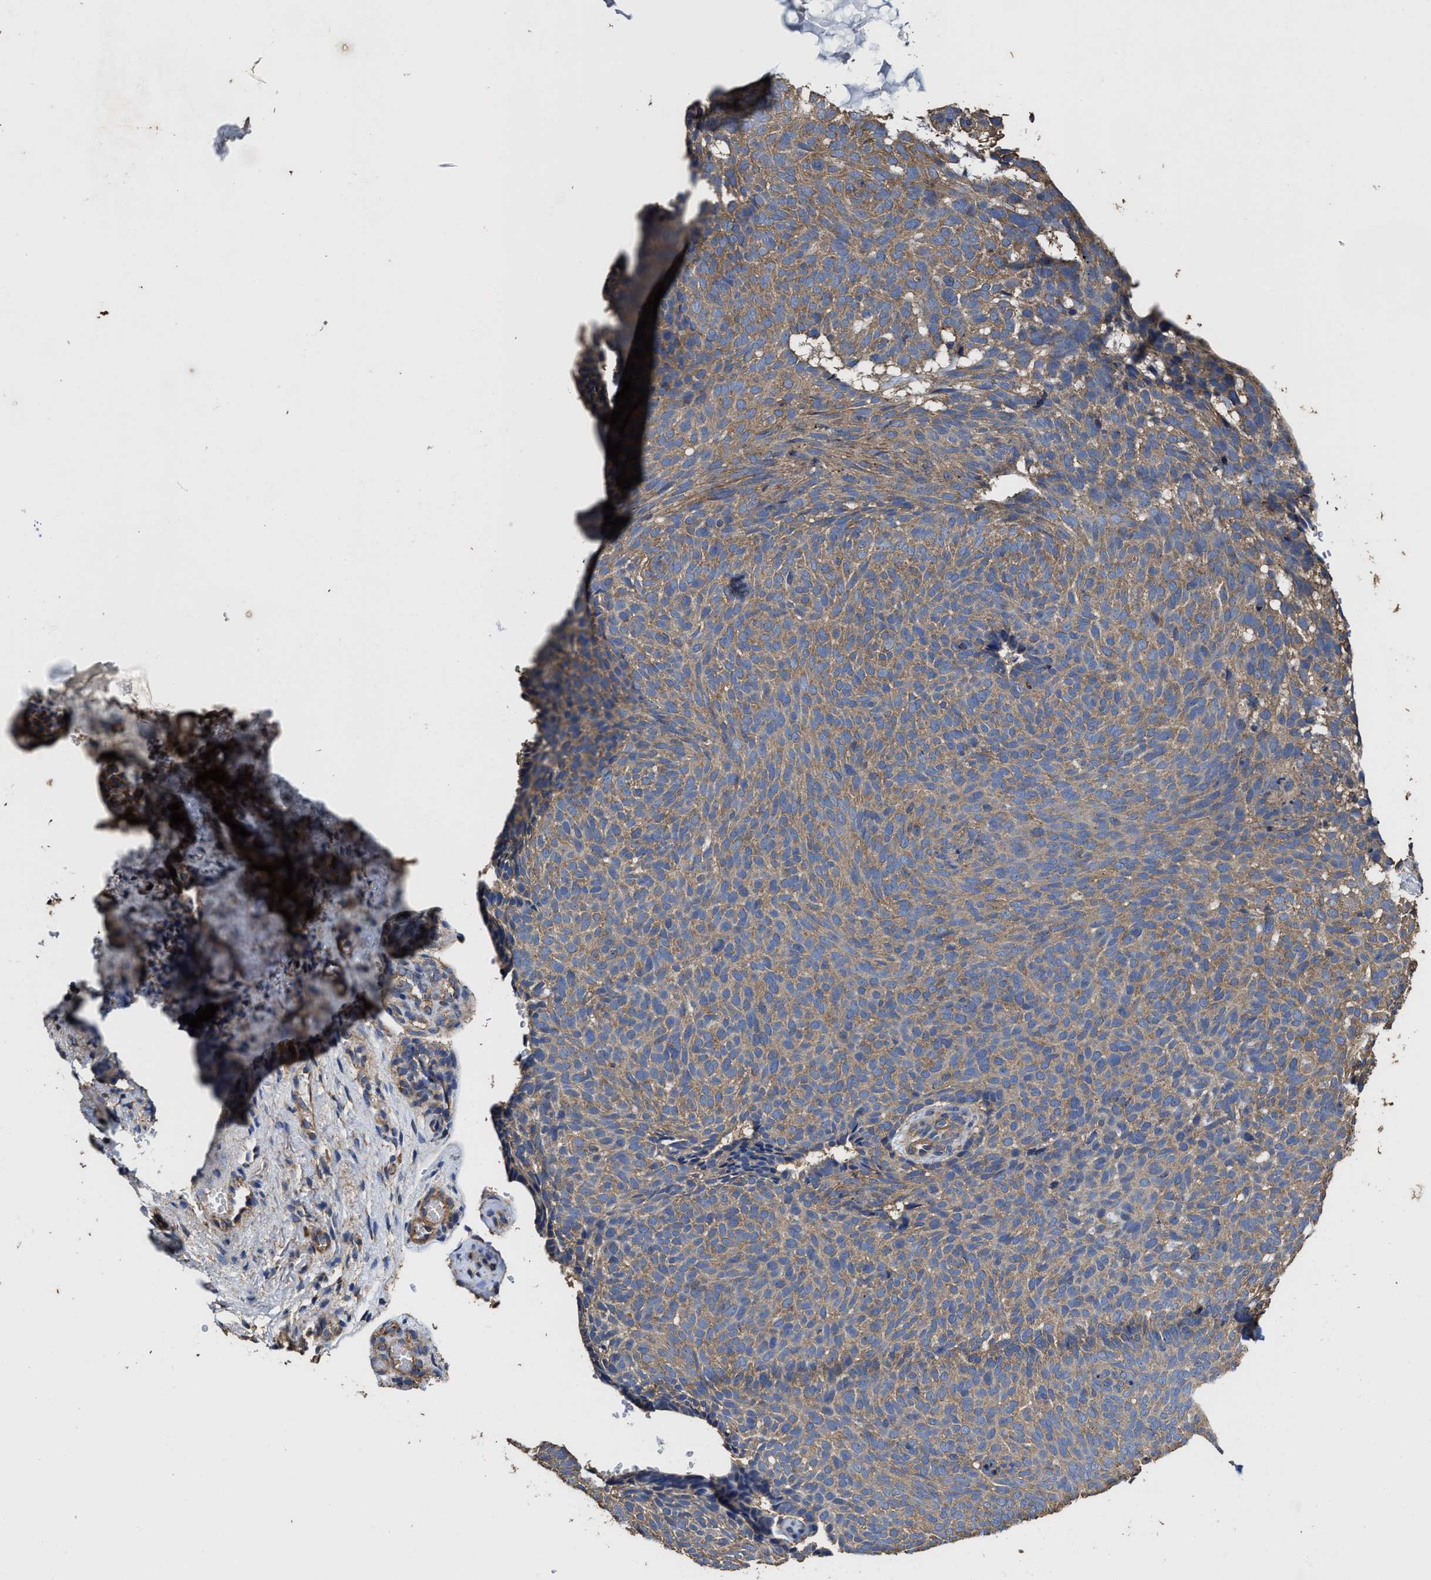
{"staining": {"intensity": "weak", "quantity": ">75%", "location": "cytoplasmic/membranous"}, "tissue": "skin cancer", "cell_type": "Tumor cells", "image_type": "cancer", "snomed": [{"axis": "morphology", "description": "Basal cell carcinoma"}, {"axis": "topography", "description": "Skin"}], "caption": "This image demonstrates IHC staining of skin cancer, with low weak cytoplasmic/membranous expression in approximately >75% of tumor cells.", "gene": "SFXN4", "patient": {"sex": "male", "age": 61}}